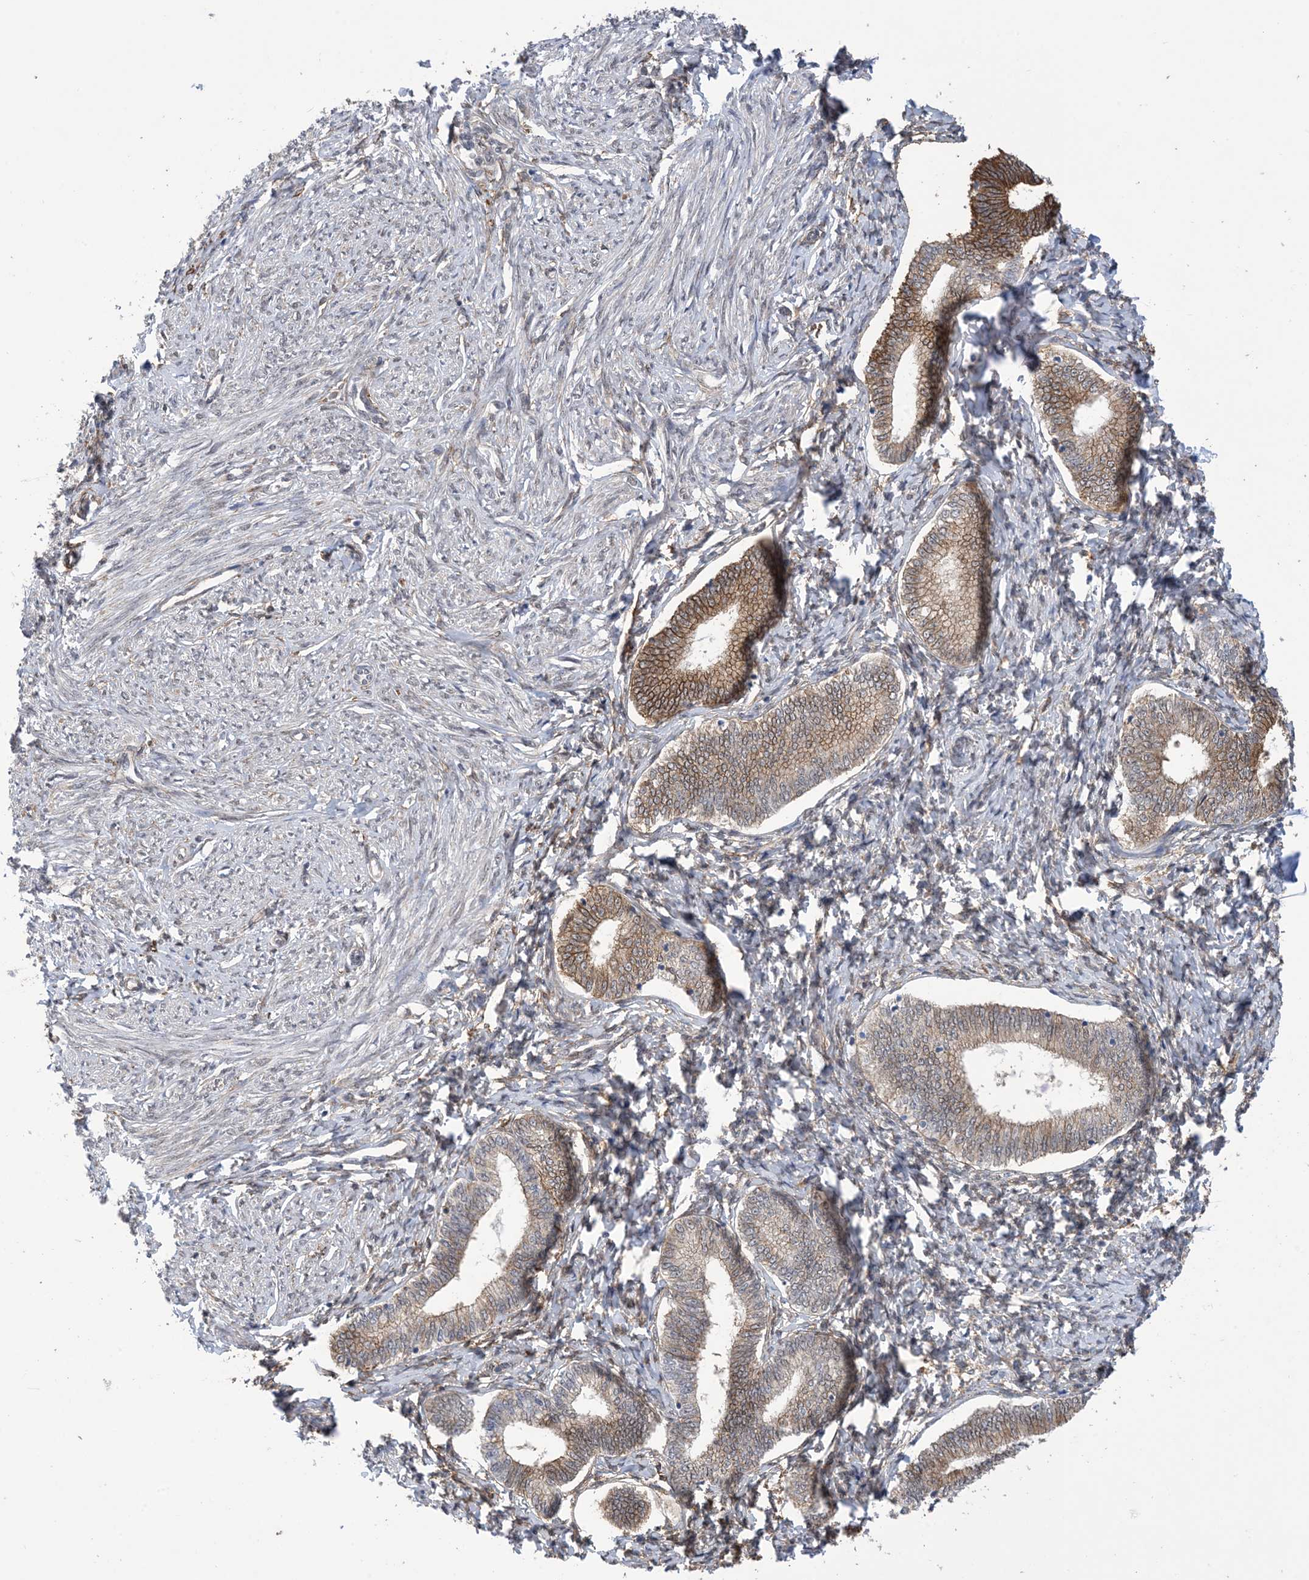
{"staining": {"intensity": "moderate", "quantity": "25%-75%", "location": "nuclear"}, "tissue": "endometrium", "cell_type": "Cells in endometrial stroma", "image_type": "normal", "snomed": [{"axis": "morphology", "description": "Normal tissue, NOS"}, {"axis": "topography", "description": "Endometrium"}], "caption": "The histopathology image exhibits immunohistochemical staining of normal endometrium. There is moderate nuclear staining is identified in approximately 25%-75% of cells in endometrial stroma.", "gene": "ZNF8", "patient": {"sex": "female", "age": 72}}